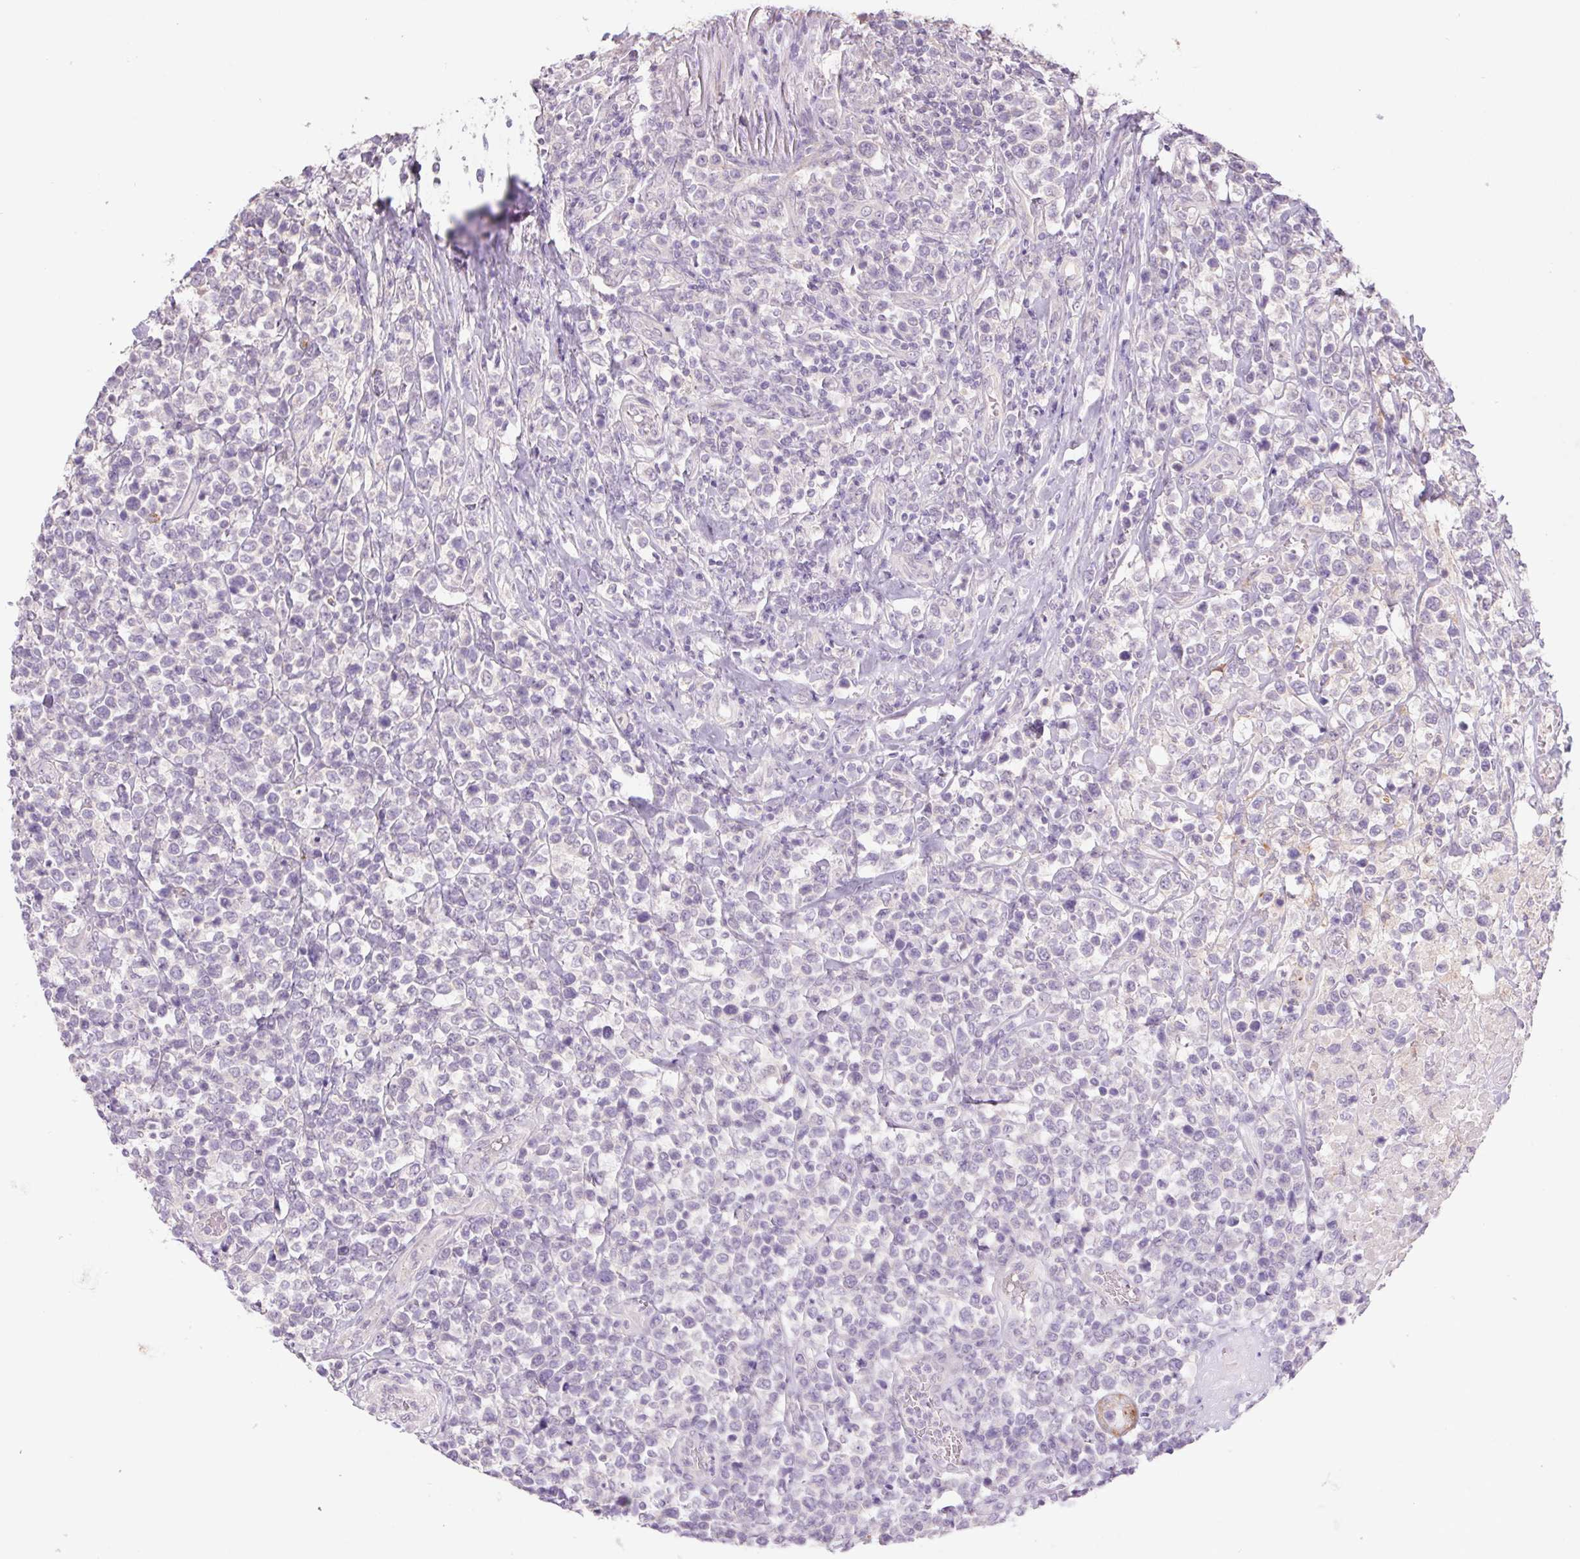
{"staining": {"intensity": "negative", "quantity": "none", "location": "none"}, "tissue": "lymphoma", "cell_type": "Tumor cells", "image_type": "cancer", "snomed": [{"axis": "morphology", "description": "Malignant lymphoma, non-Hodgkin's type, High grade"}, {"axis": "topography", "description": "Soft tissue"}], "caption": "There is no significant expression in tumor cells of lymphoma.", "gene": "GRM2", "patient": {"sex": "female", "age": 56}}